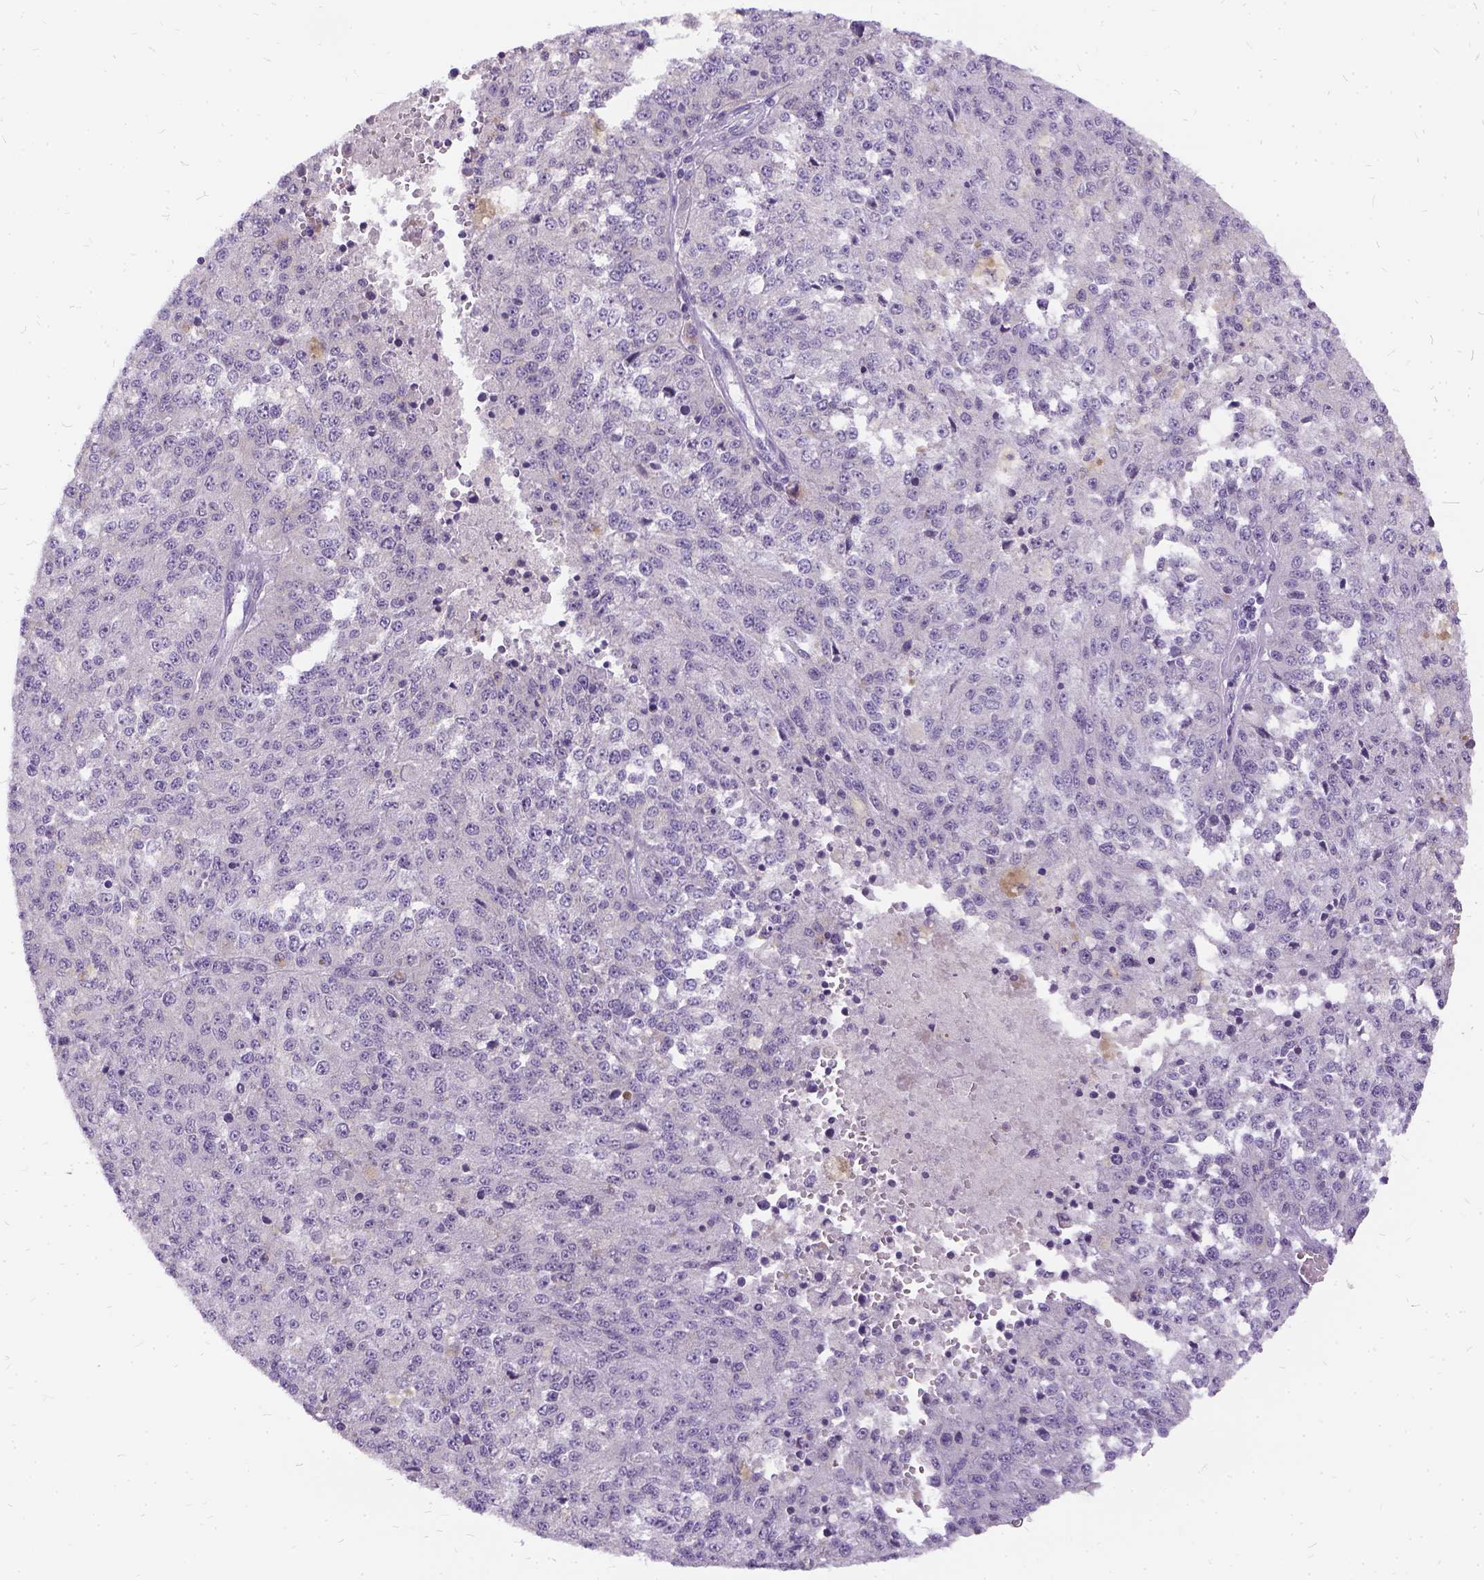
{"staining": {"intensity": "negative", "quantity": "none", "location": "none"}, "tissue": "melanoma", "cell_type": "Tumor cells", "image_type": "cancer", "snomed": [{"axis": "morphology", "description": "Malignant melanoma, Metastatic site"}, {"axis": "topography", "description": "Lymph node"}], "caption": "High magnification brightfield microscopy of melanoma stained with DAB (brown) and counterstained with hematoxylin (blue): tumor cells show no significant positivity.", "gene": "FDX1", "patient": {"sex": "female", "age": 64}}